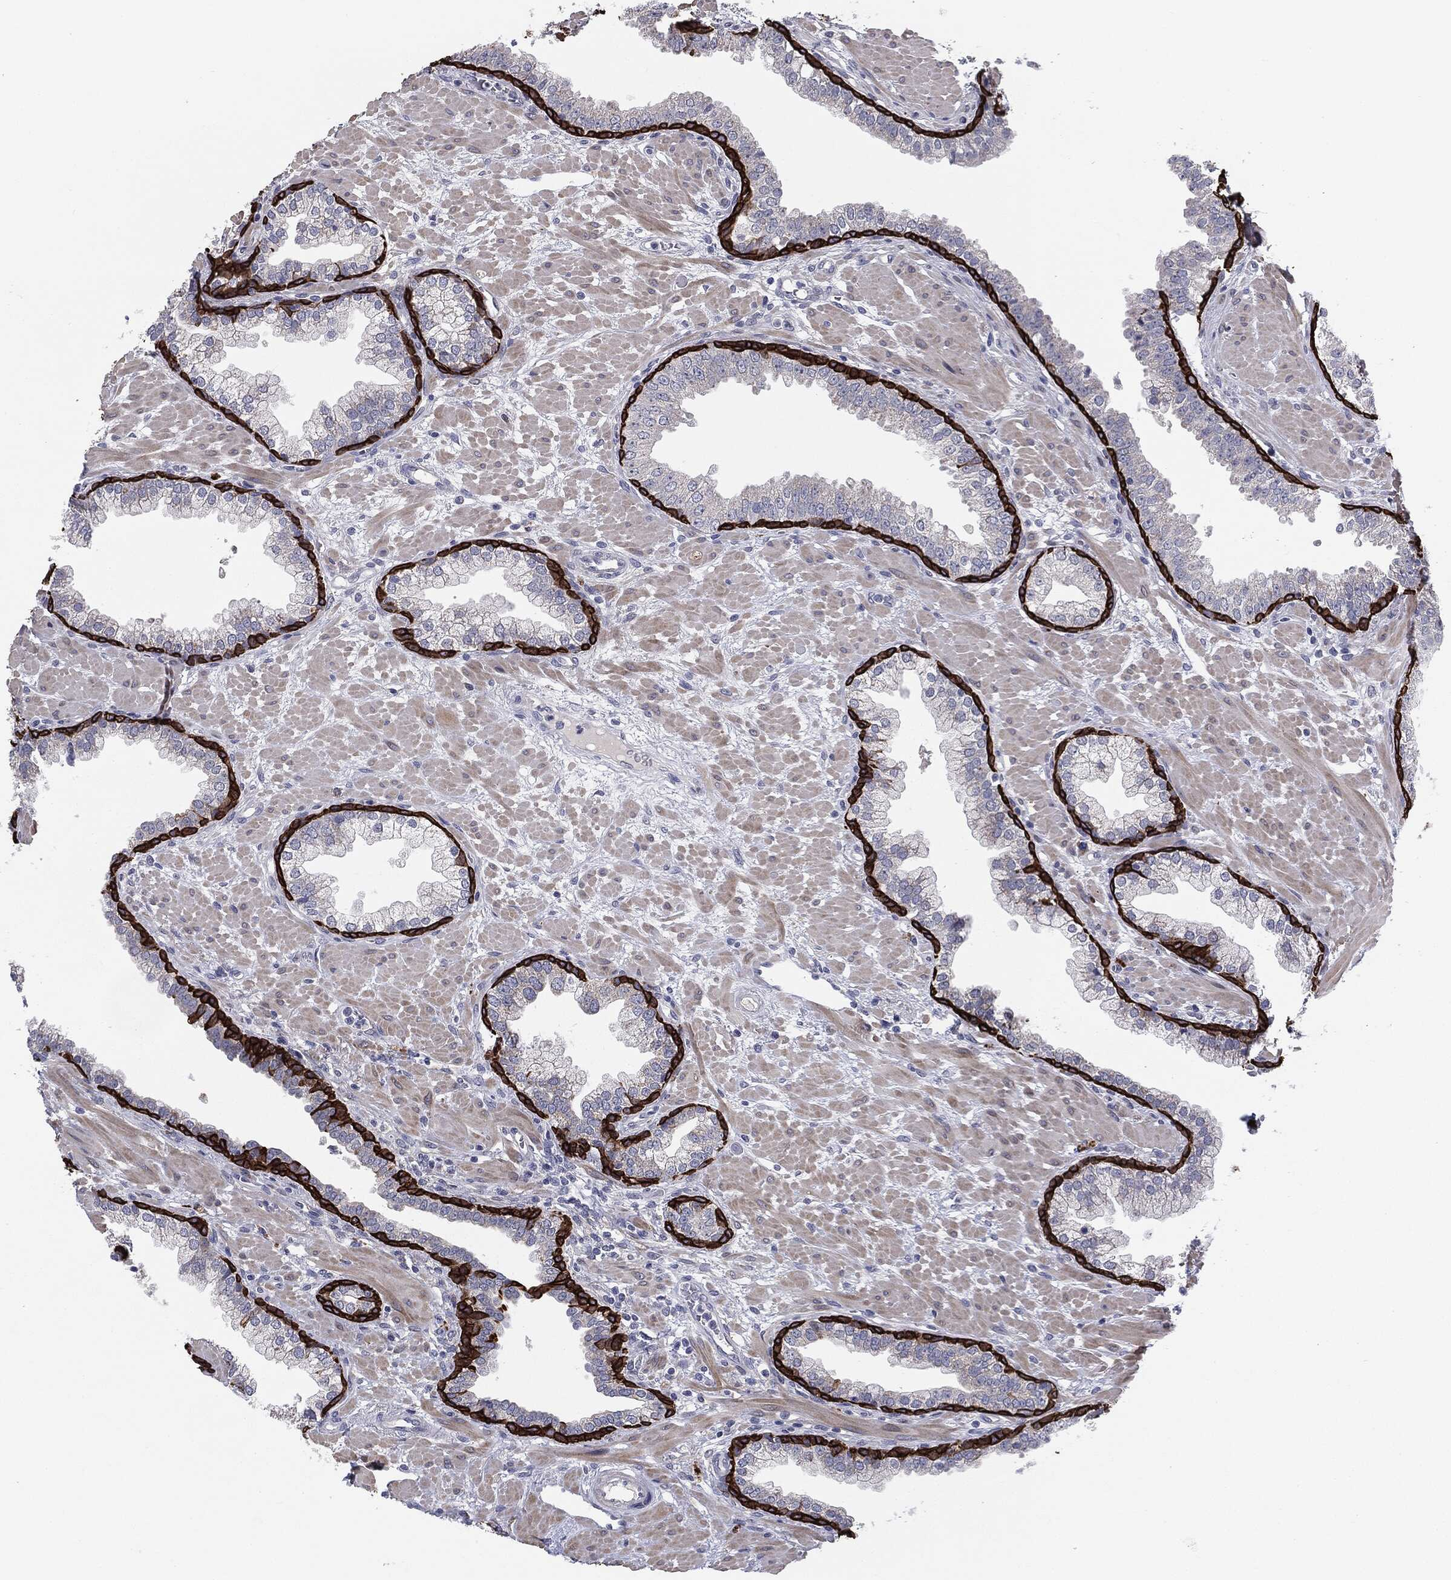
{"staining": {"intensity": "strong", "quantity": "25%-75%", "location": "cytoplasmic/membranous"}, "tissue": "prostate", "cell_type": "Glandular cells", "image_type": "normal", "snomed": [{"axis": "morphology", "description": "Normal tissue, NOS"}, {"axis": "topography", "description": "Prostate"}], "caption": "Immunohistochemistry image of benign human prostate stained for a protein (brown), which demonstrates high levels of strong cytoplasmic/membranous expression in approximately 25%-75% of glandular cells.", "gene": "KRT5", "patient": {"sex": "male", "age": 63}}